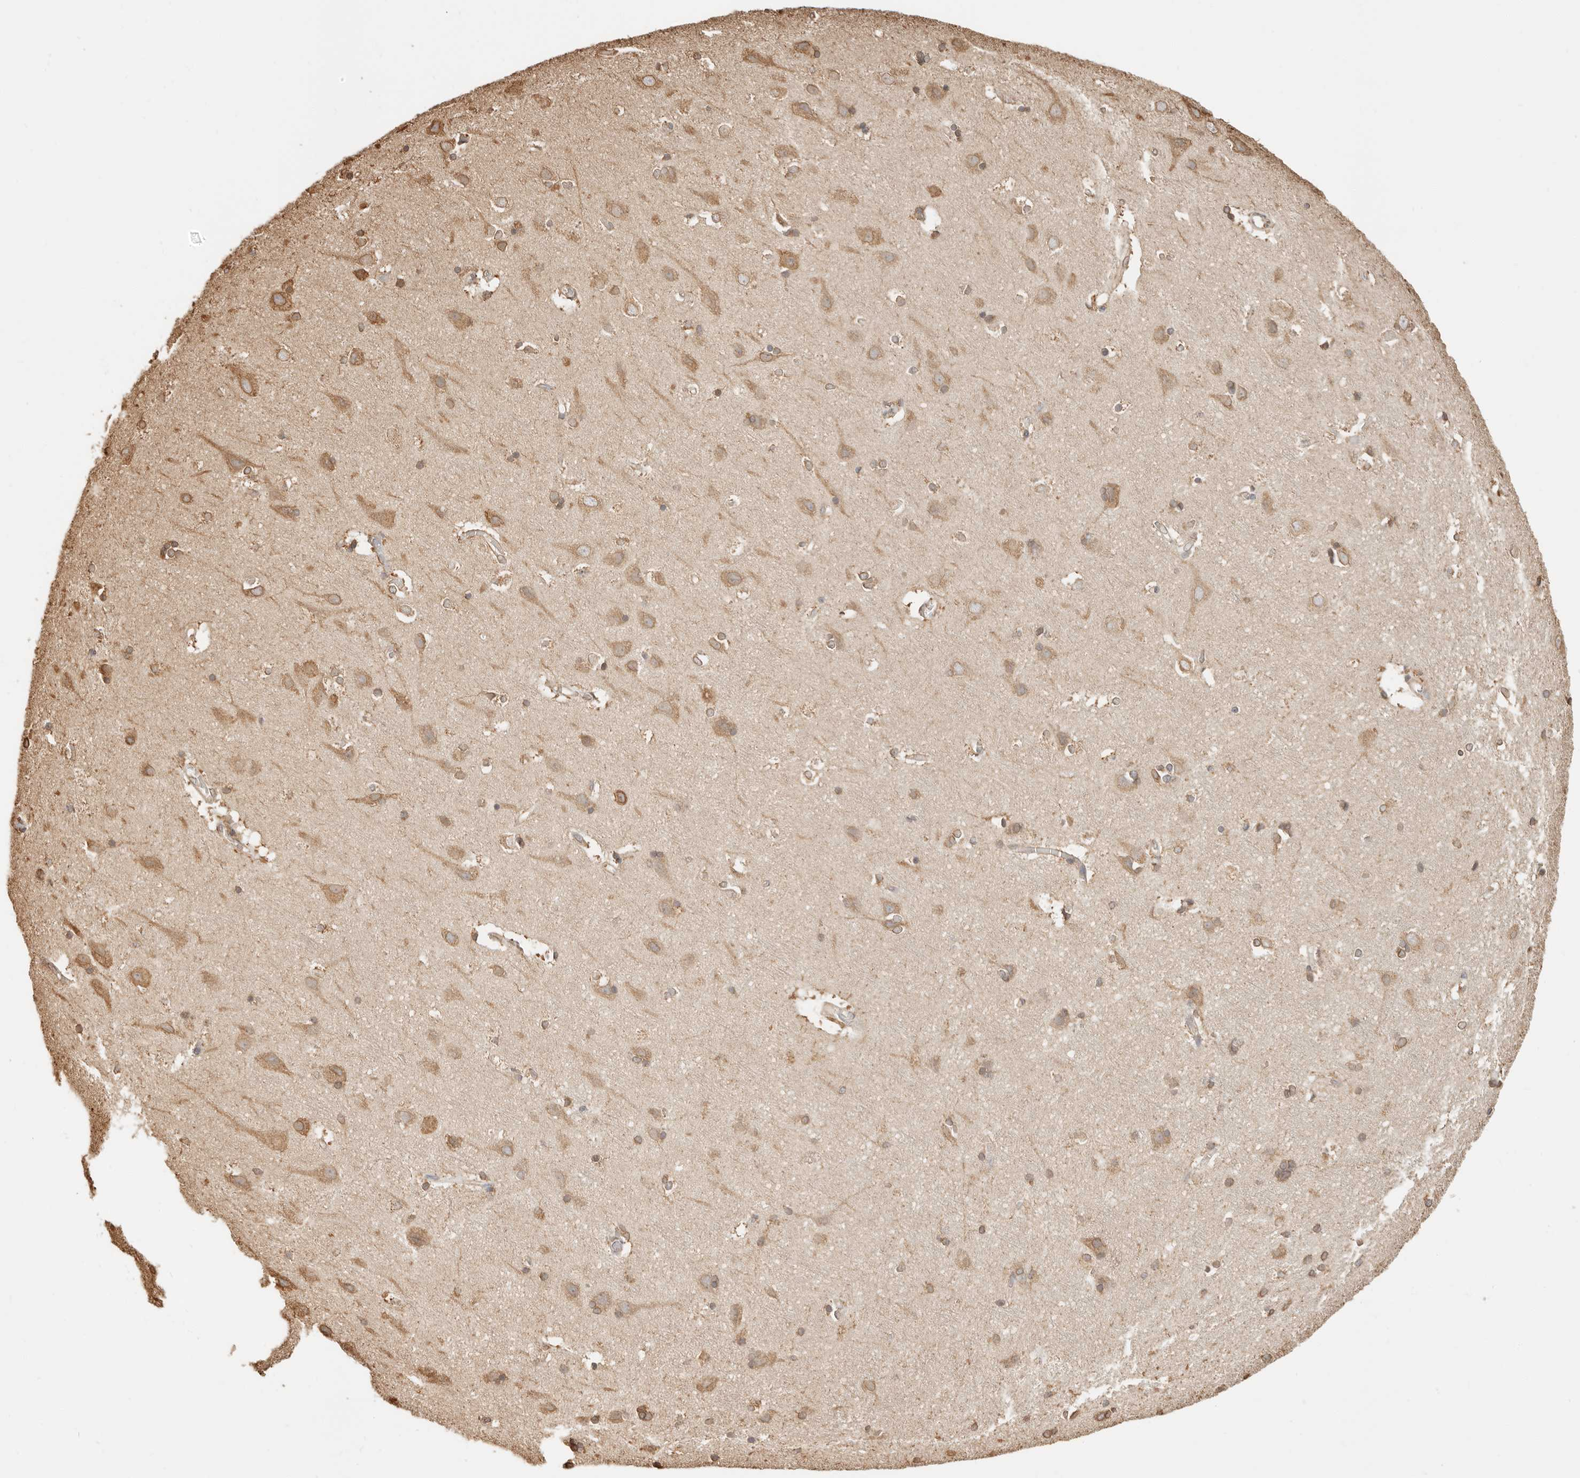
{"staining": {"intensity": "negative", "quantity": "none", "location": "none"}, "tissue": "cerebral cortex", "cell_type": "Endothelial cells", "image_type": "normal", "snomed": [{"axis": "morphology", "description": "Normal tissue, NOS"}, {"axis": "topography", "description": "Cerebral cortex"}], "caption": "DAB (3,3'-diaminobenzidine) immunohistochemical staining of benign cerebral cortex reveals no significant positivity in endothelial cells. Brightfield microscopy of immunohistochemistry stained with DAB (3,3'-diaminobenzidine) (brown) and hematoxylin (blue), captured at high magnification.", "gene": "ARHGEF10L", "patient": {"sex": "male", "age": 54}}